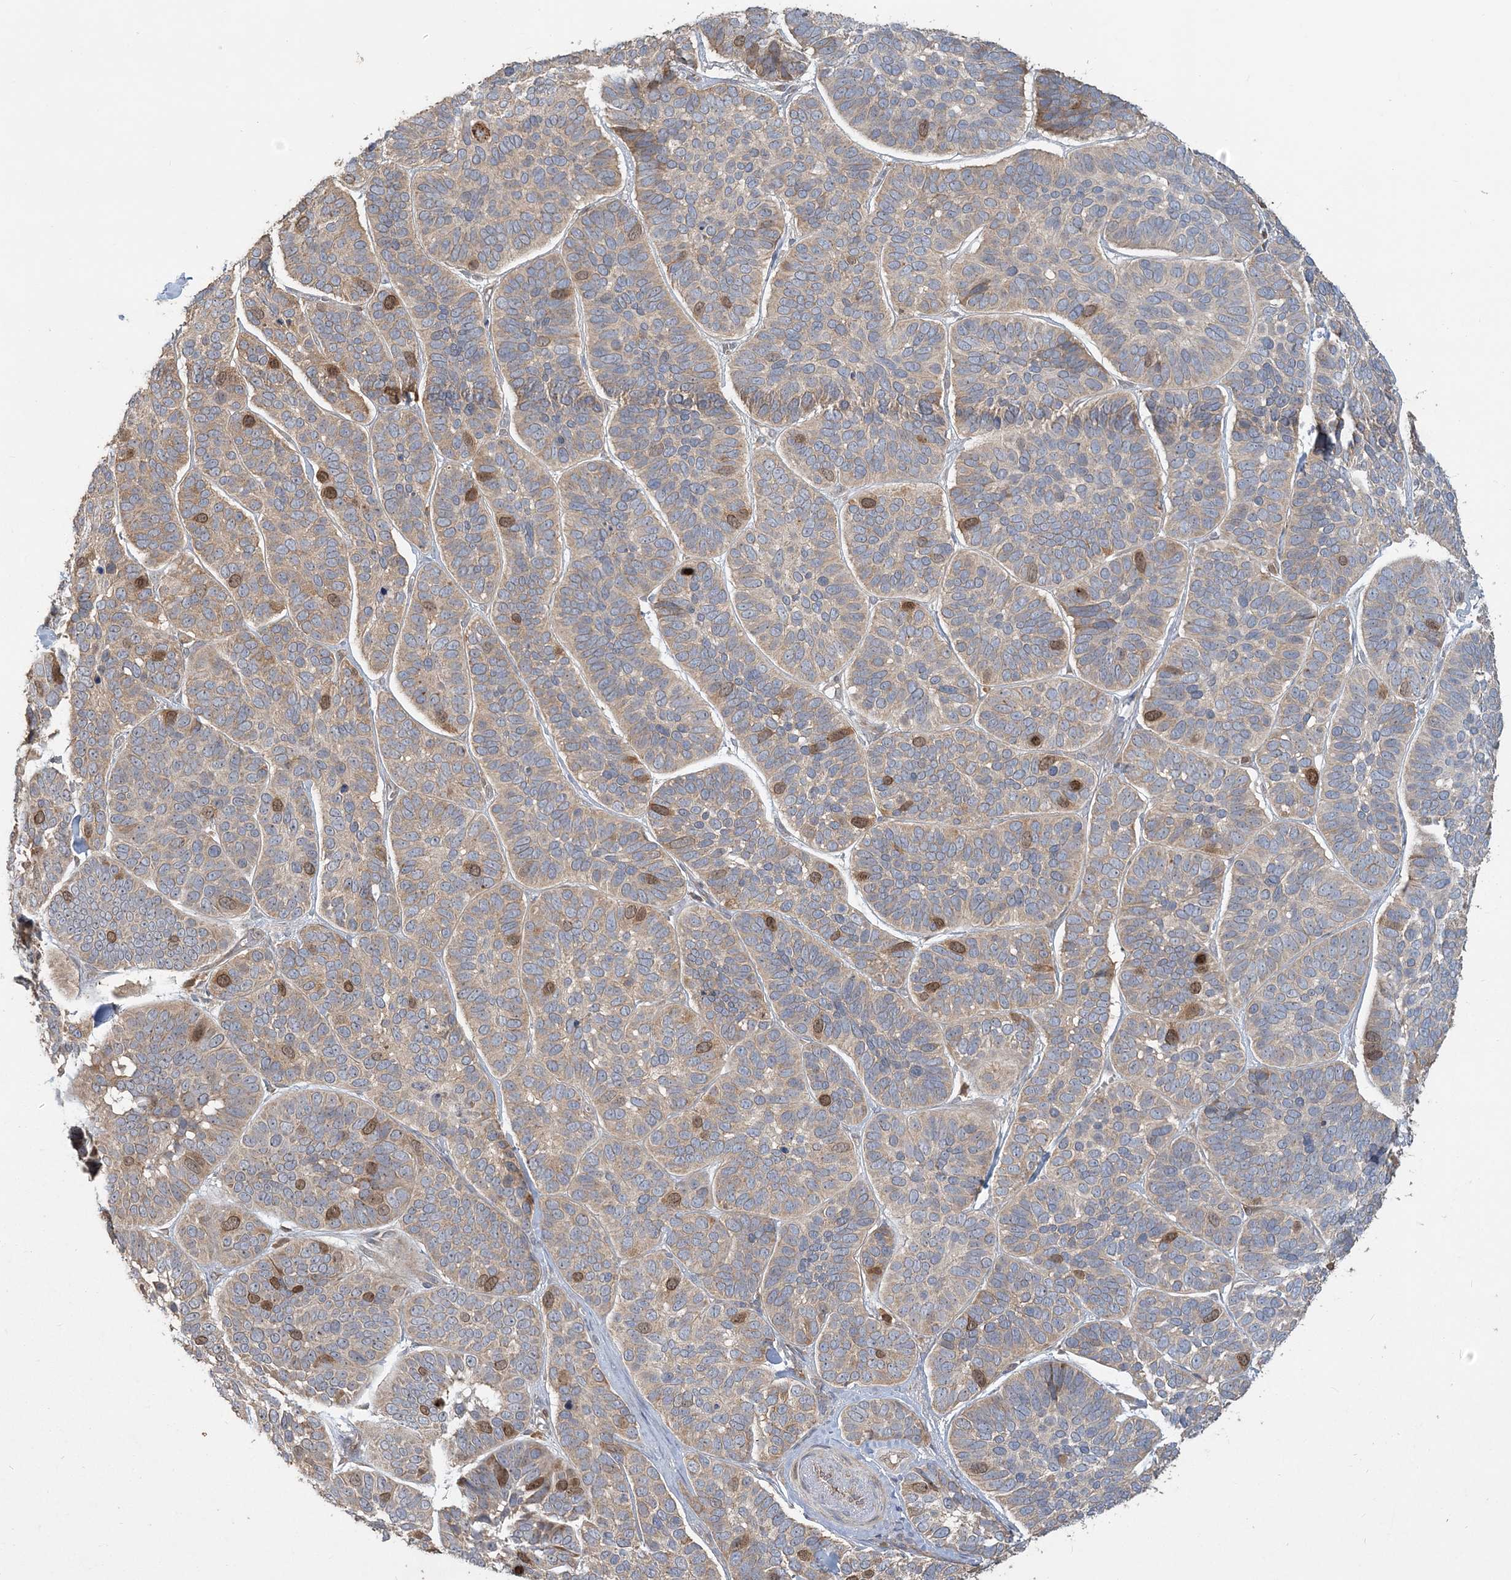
{"staining": {"intensity": "moderate", "quantity": "<25%", "location": "cytoplasmic/membranous,nuclear"}, "tissue": "skin cancer", "cell_type": "Tumor cells", "image_type": "cancer", "snomed": [{"axis": "morphology", "description": "Basal cell carcinoma"}, {"axis": "topography", "description": "Skin"}], "caption": "Protein expression analysis of human skin cancer (basal cell carcinoma) reveals moderate cytoplasmic/membranous and nuclear positivity in approximately <25% of tumor cells. Immunohistochemistry (ihc) stains the protein in brown and the nuclei are stained blue.", "gene": "TRAIP", "patient": {"sex": "male", "age": 62}}